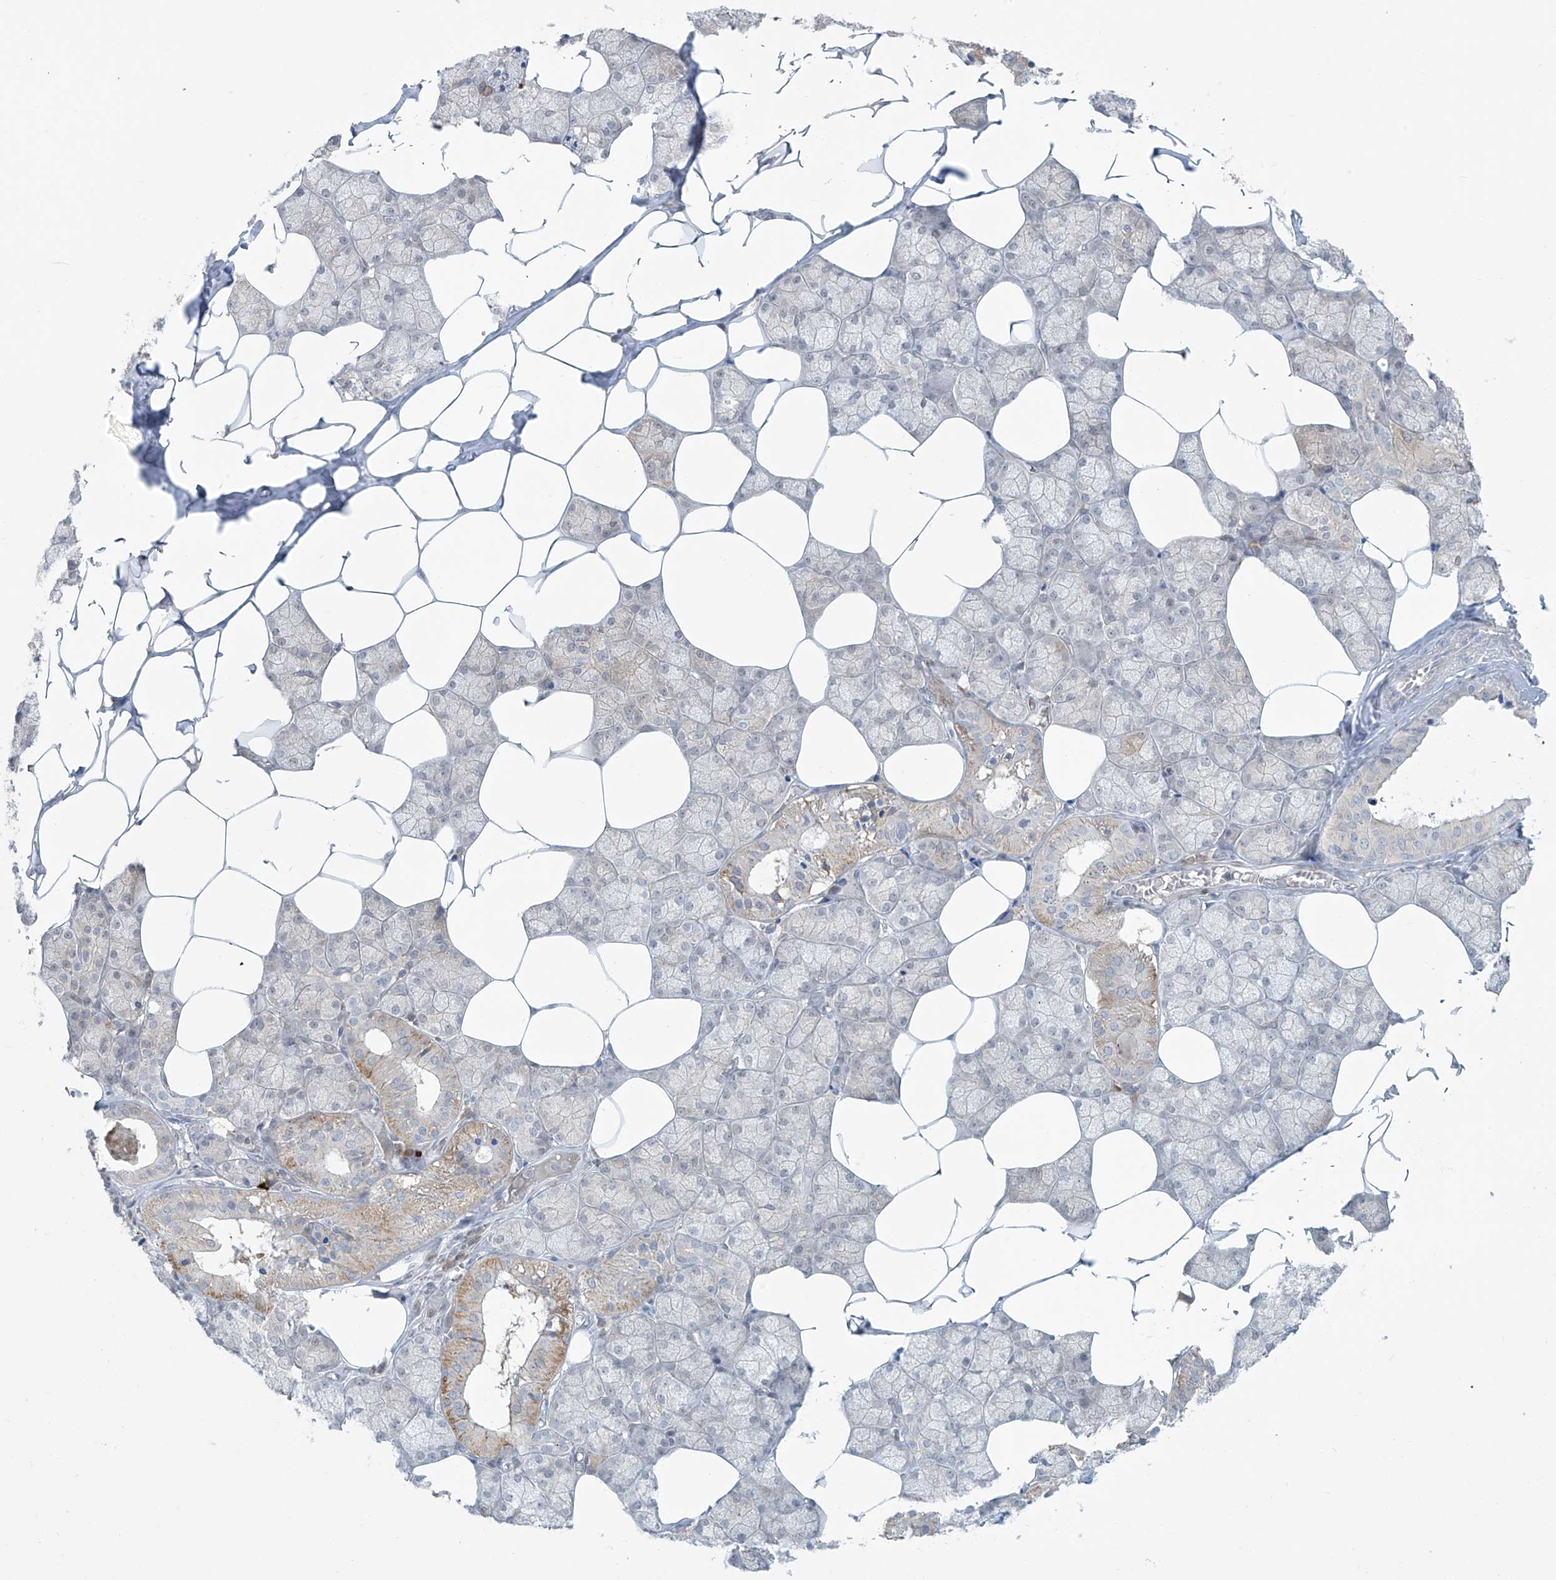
{"staining": {"intensity": "moderate", "quantity": "<25%", "location": "cytoplasmic/membranous"}, "tissue": "salivary gland", "cell_type": "Glandular cells", "image_type": "normal", "snomed": [{"axis": "morphology", "description": "Normal tissue, NOS"}, {"axis": "topography", "description": "Salivary gland"}], "caption": "Salivary gland stained with DAB (3,3'-diaminobenzidine) IHC exhibits low levels of moderate cytoplasmic/membranous positivity in approximately <25% of glandular cells. Immunohistochemistry stains the protein in brown and the nuclei are stained blue.", "gene": "PPAT", "patient": {"sex": "male", "age": 62}}